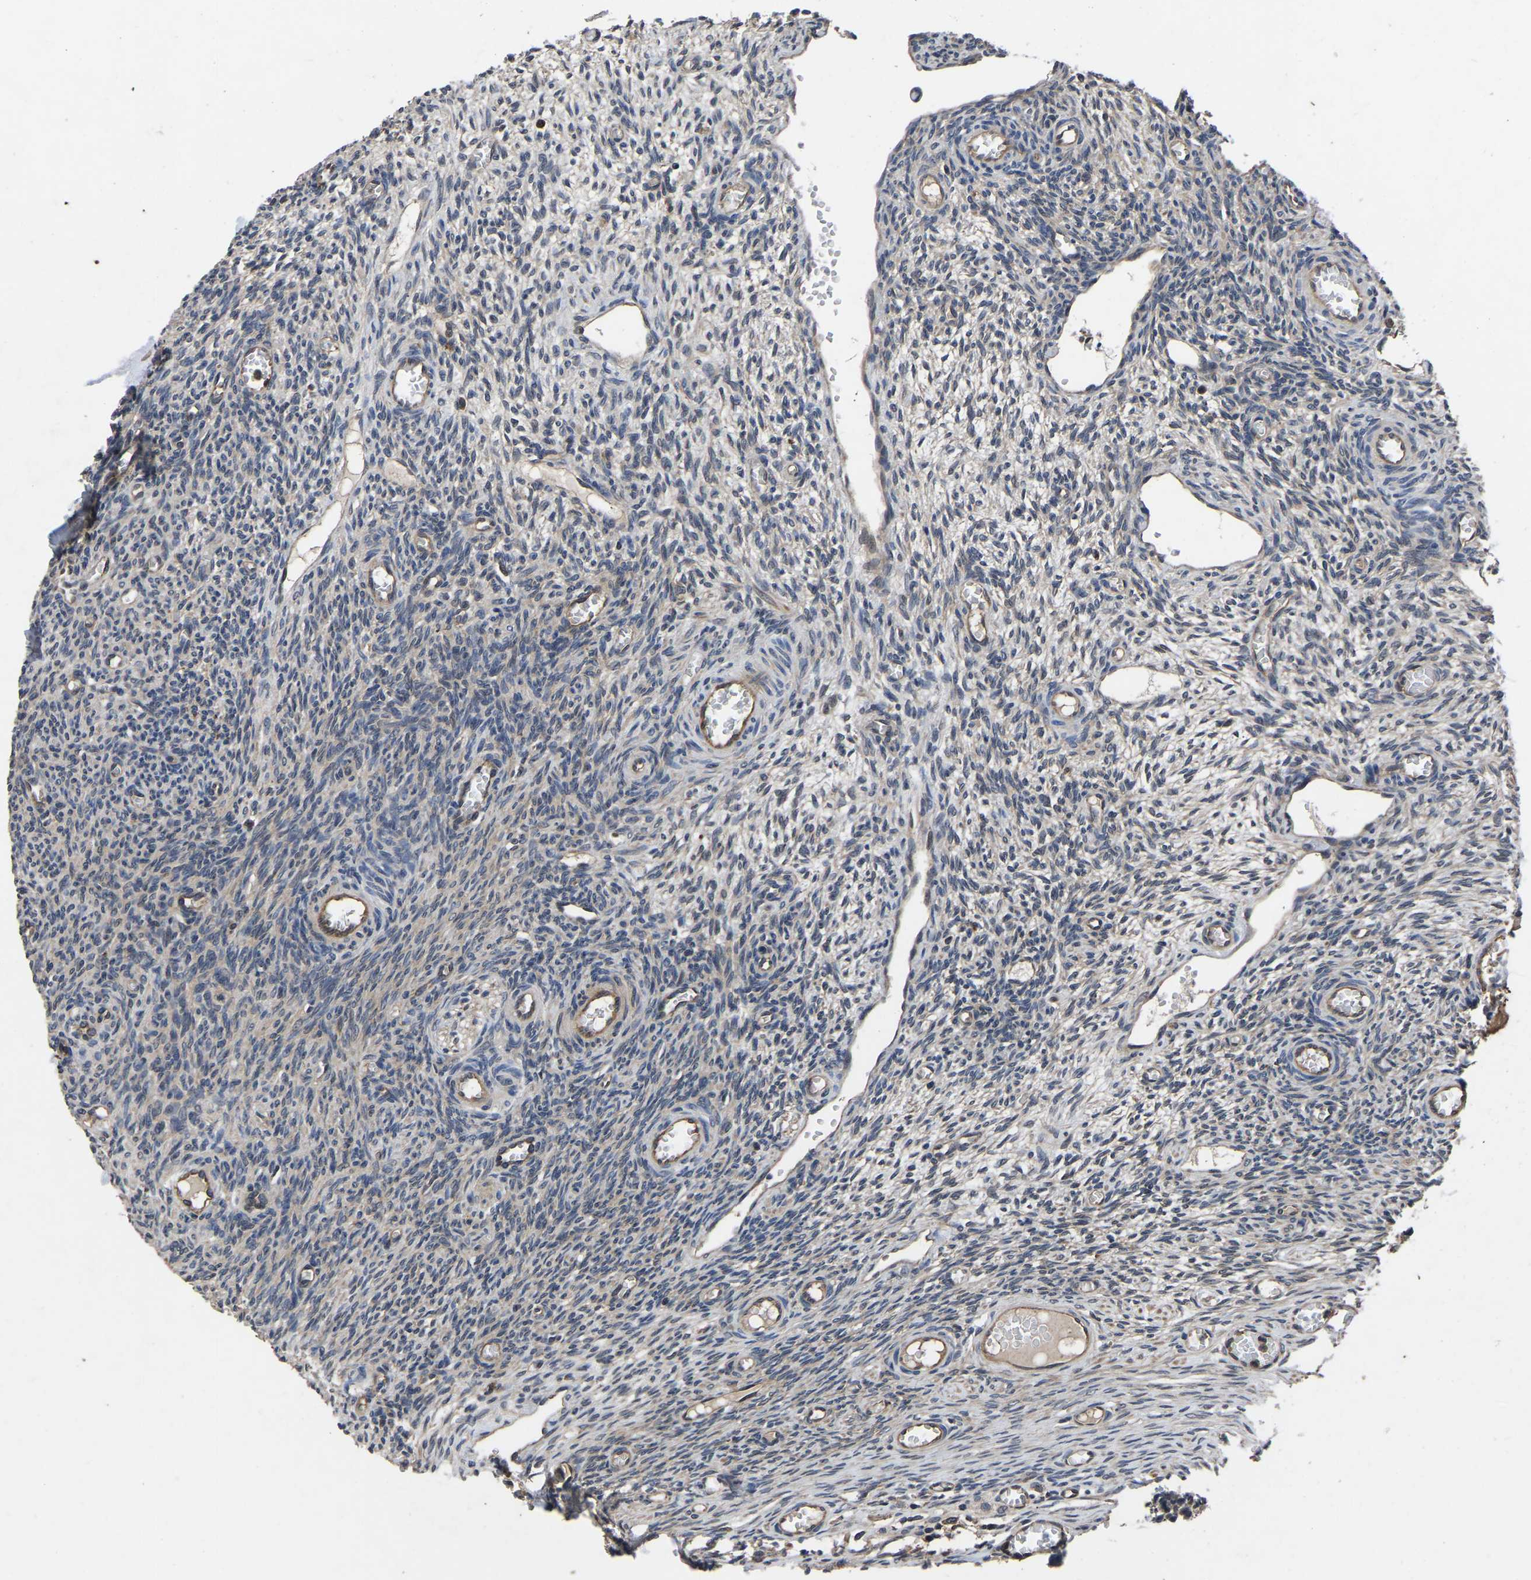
{"staining": {"intensity": "weak", "quantity": "25%-75%", "location": "cytoplasmic/membranous"}, "tissue": "ovary", "cell_type": "Ovarian stroma cells", "image_type": "normal", "snomed": [{"axis": "morphology", "description": "Normal tissue, NOS"}, {"axis": "topography", "description": "Ovary"}], "caption": "Protein staining by immunohistochemistry displays weak cytoplasmic/membranous positivity in approximately 25%-75% of ovarian stroma cells in normal ovary.", "gene": "FGD5", "patient": {"sex": "female", "age": 27}}